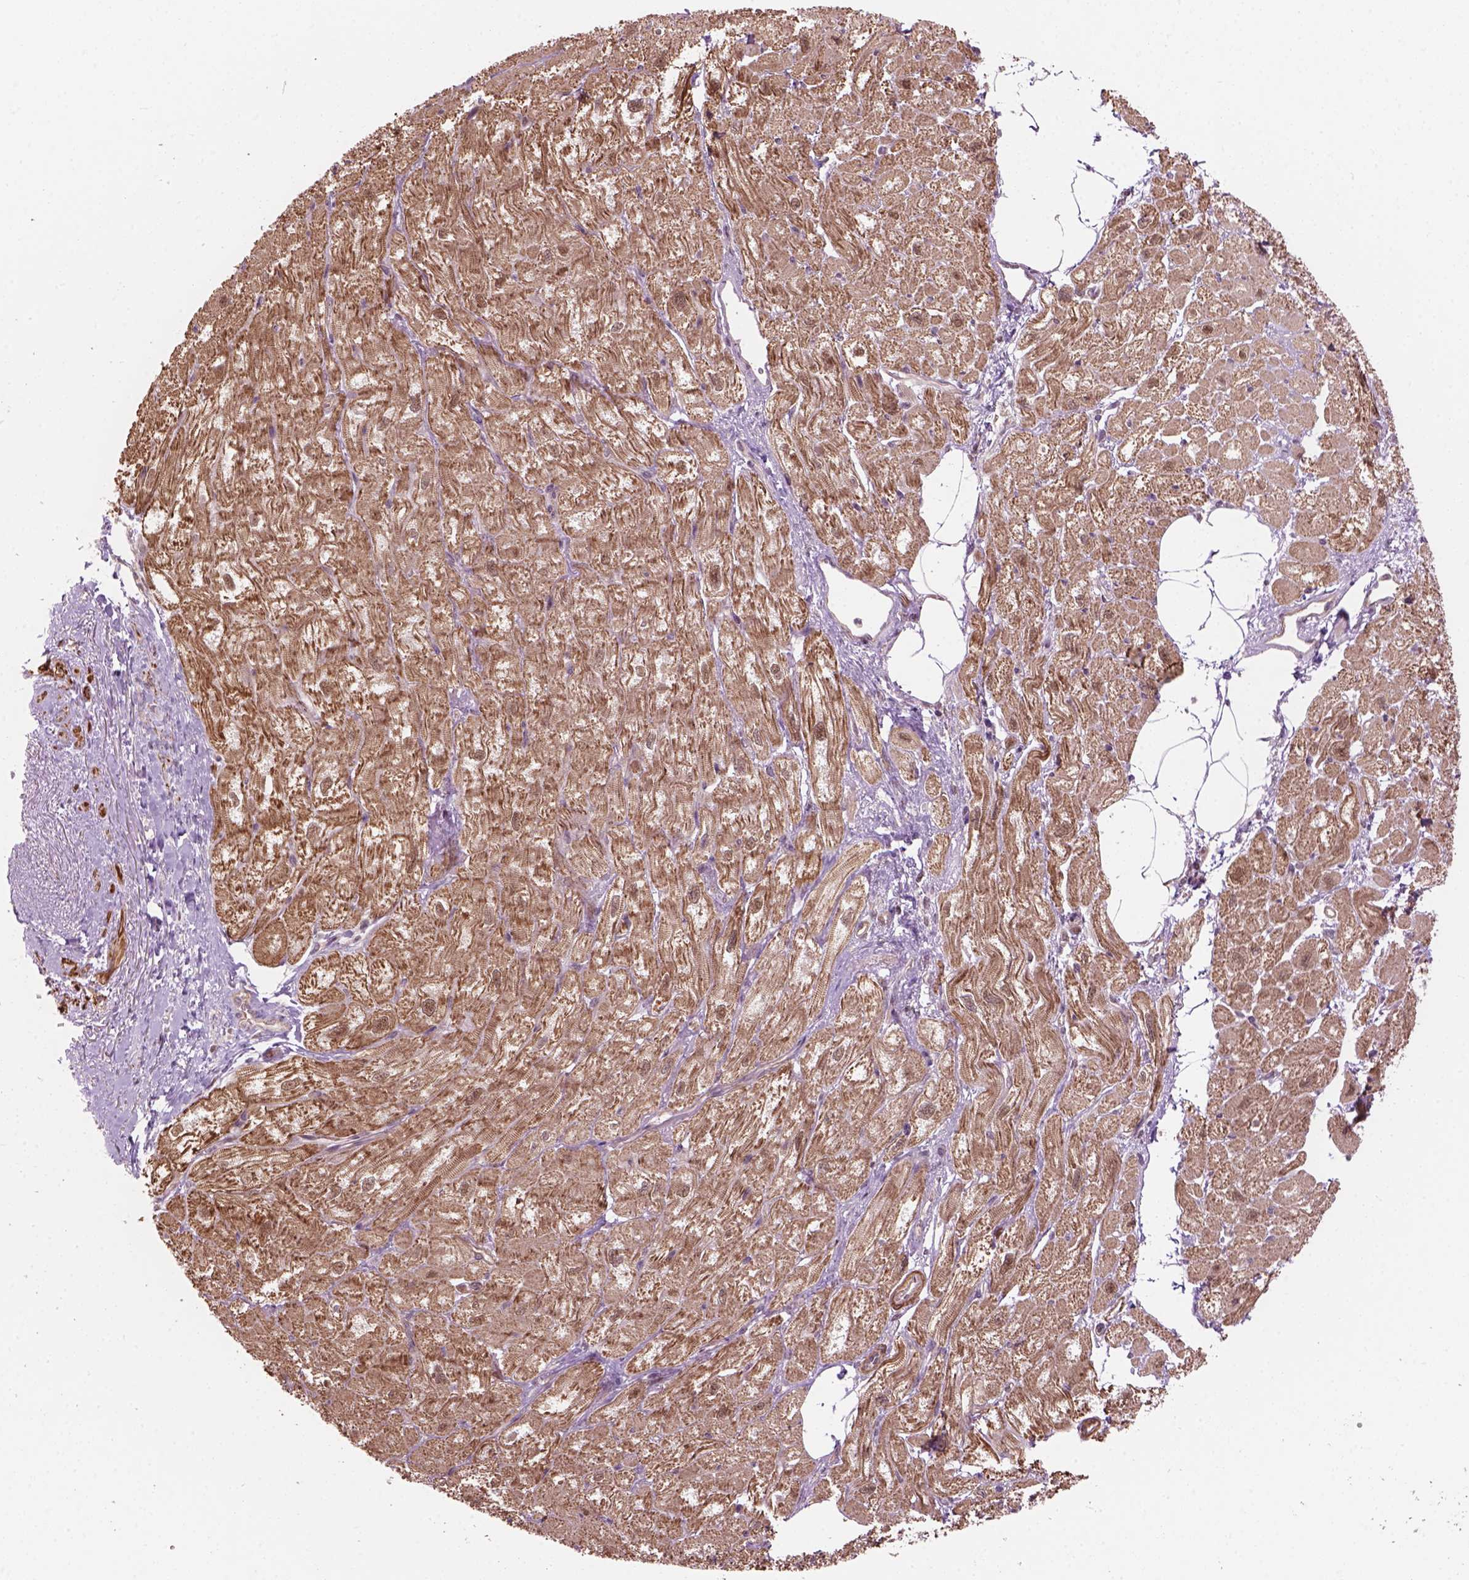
{"staining": {"intensity": "moderate", "quantity": "<25%", "location": "cytoplasmic/membranous,nuclear"}, "tissue": "heart muscle", "cell_type": "Cardiomyocytes", "image_type": "normal", "snomed": [{"axis": "morphology", "description": "Normal tissue, NOS"}, {"axis": "topography", "description": "Heart"}], "caption": "This photomicrograph demonstrates normal heart muscle stained with immunohistochemistry (IHC) to label a protein in brown. The cytoplasmic/membranous,nuclear of cardiomyocytes show moderate positivity for the protein. Nuclei are counter-stained blue.", "gene": "PSMD11", "patient": {"sex": "female", "age": 62}}